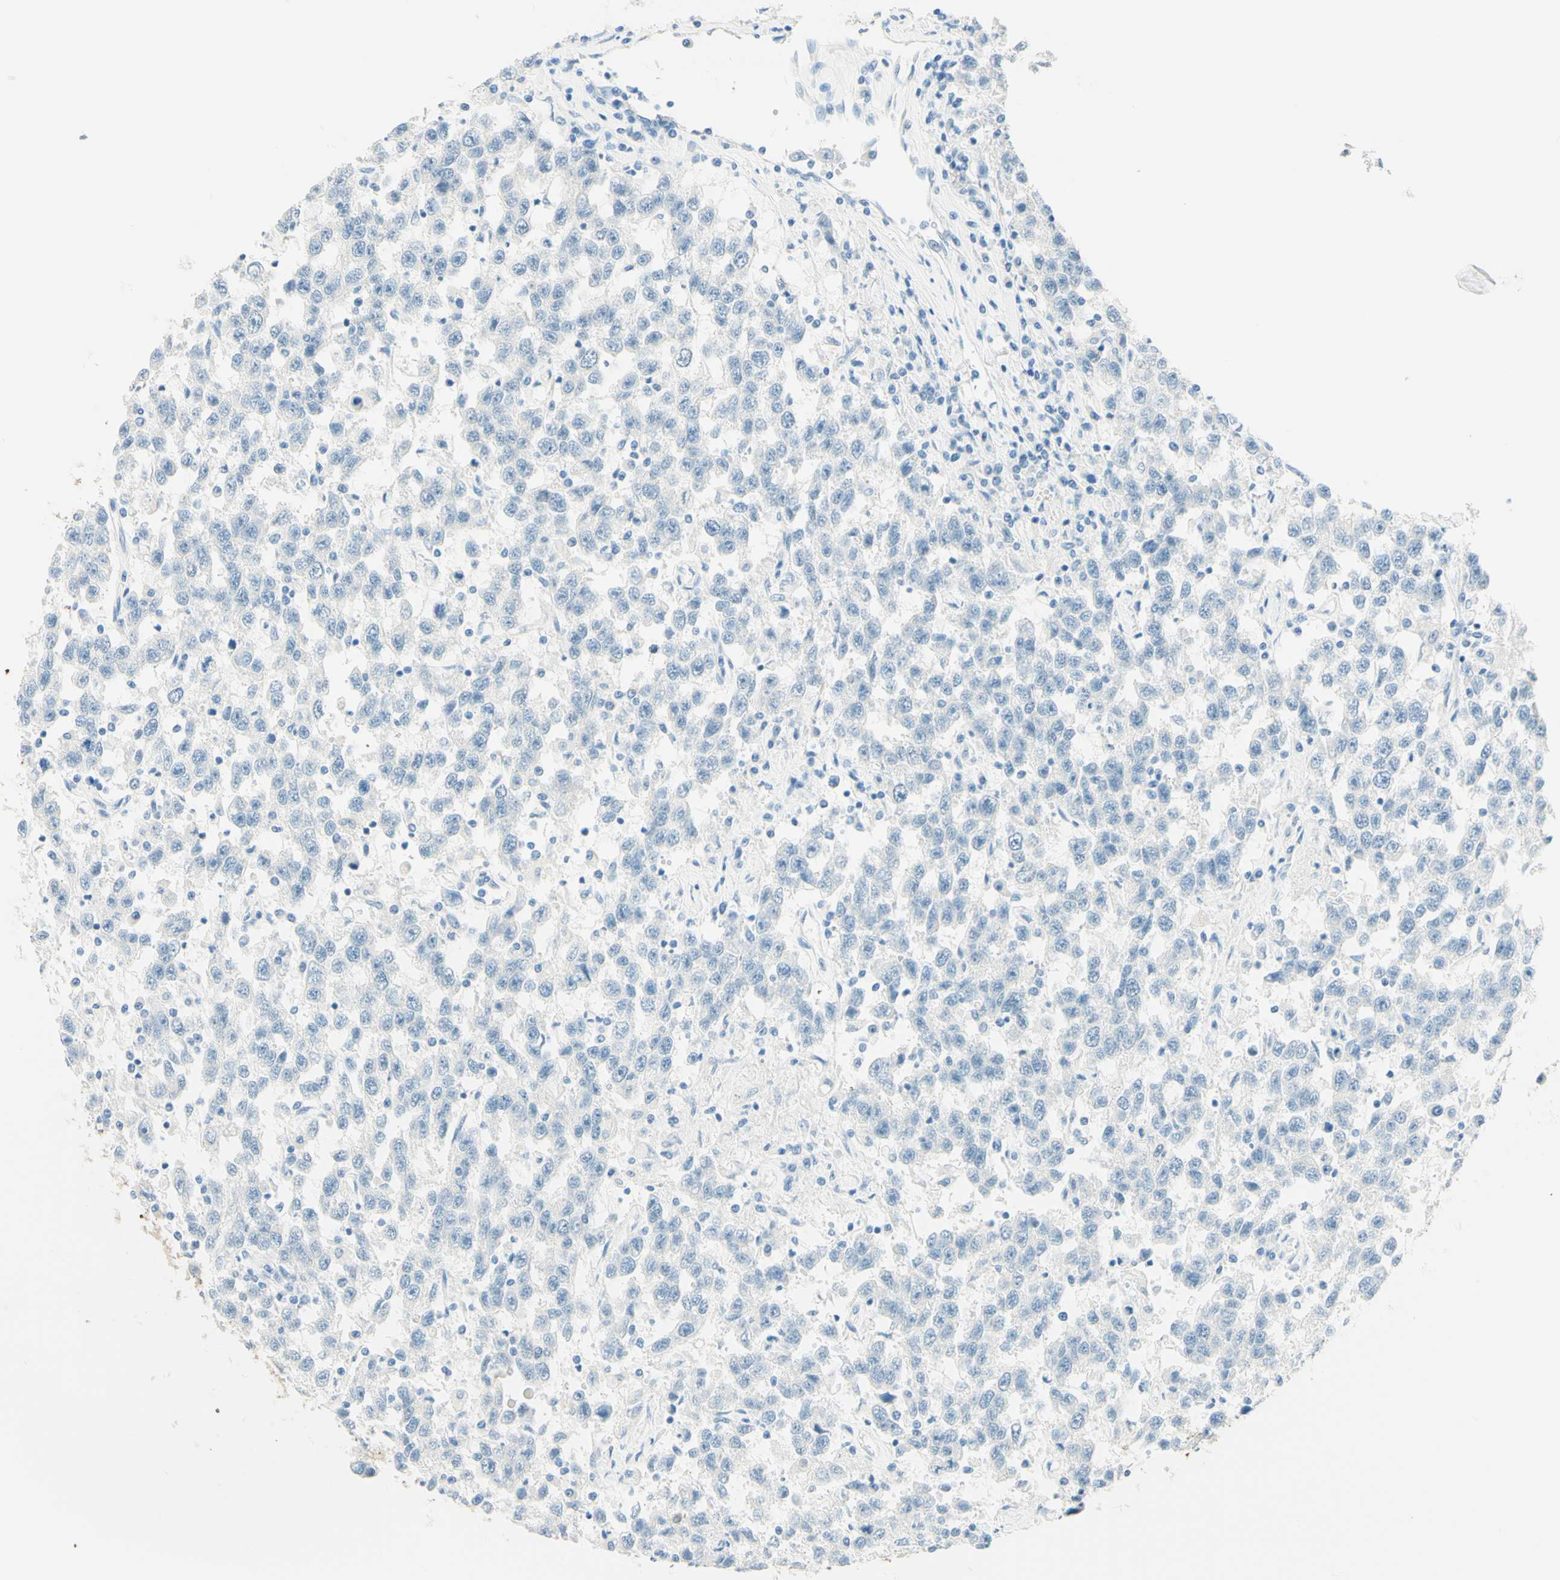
{"staining": {"intensity": "negative", "quantity": "none", "location": "none"}, "tissue": "testis cancer", "cell_type": "Tumor cells", "image_type": "cancer", "snomed": [{"axis": "morphology", "description": "Seminoma, NOS"}, {"axis": "topography", "description": "Testis"}], "caption": "High magnification brightfield microscopy of testis cancer stained with DAB (3,3'-diaminobenzidine) (brown) and counterstained with hematoxylin (blue): tumor cells show no significant positivity.", "gene": "TMEM132D", "patient": {"sex": "male", "age": 41}}